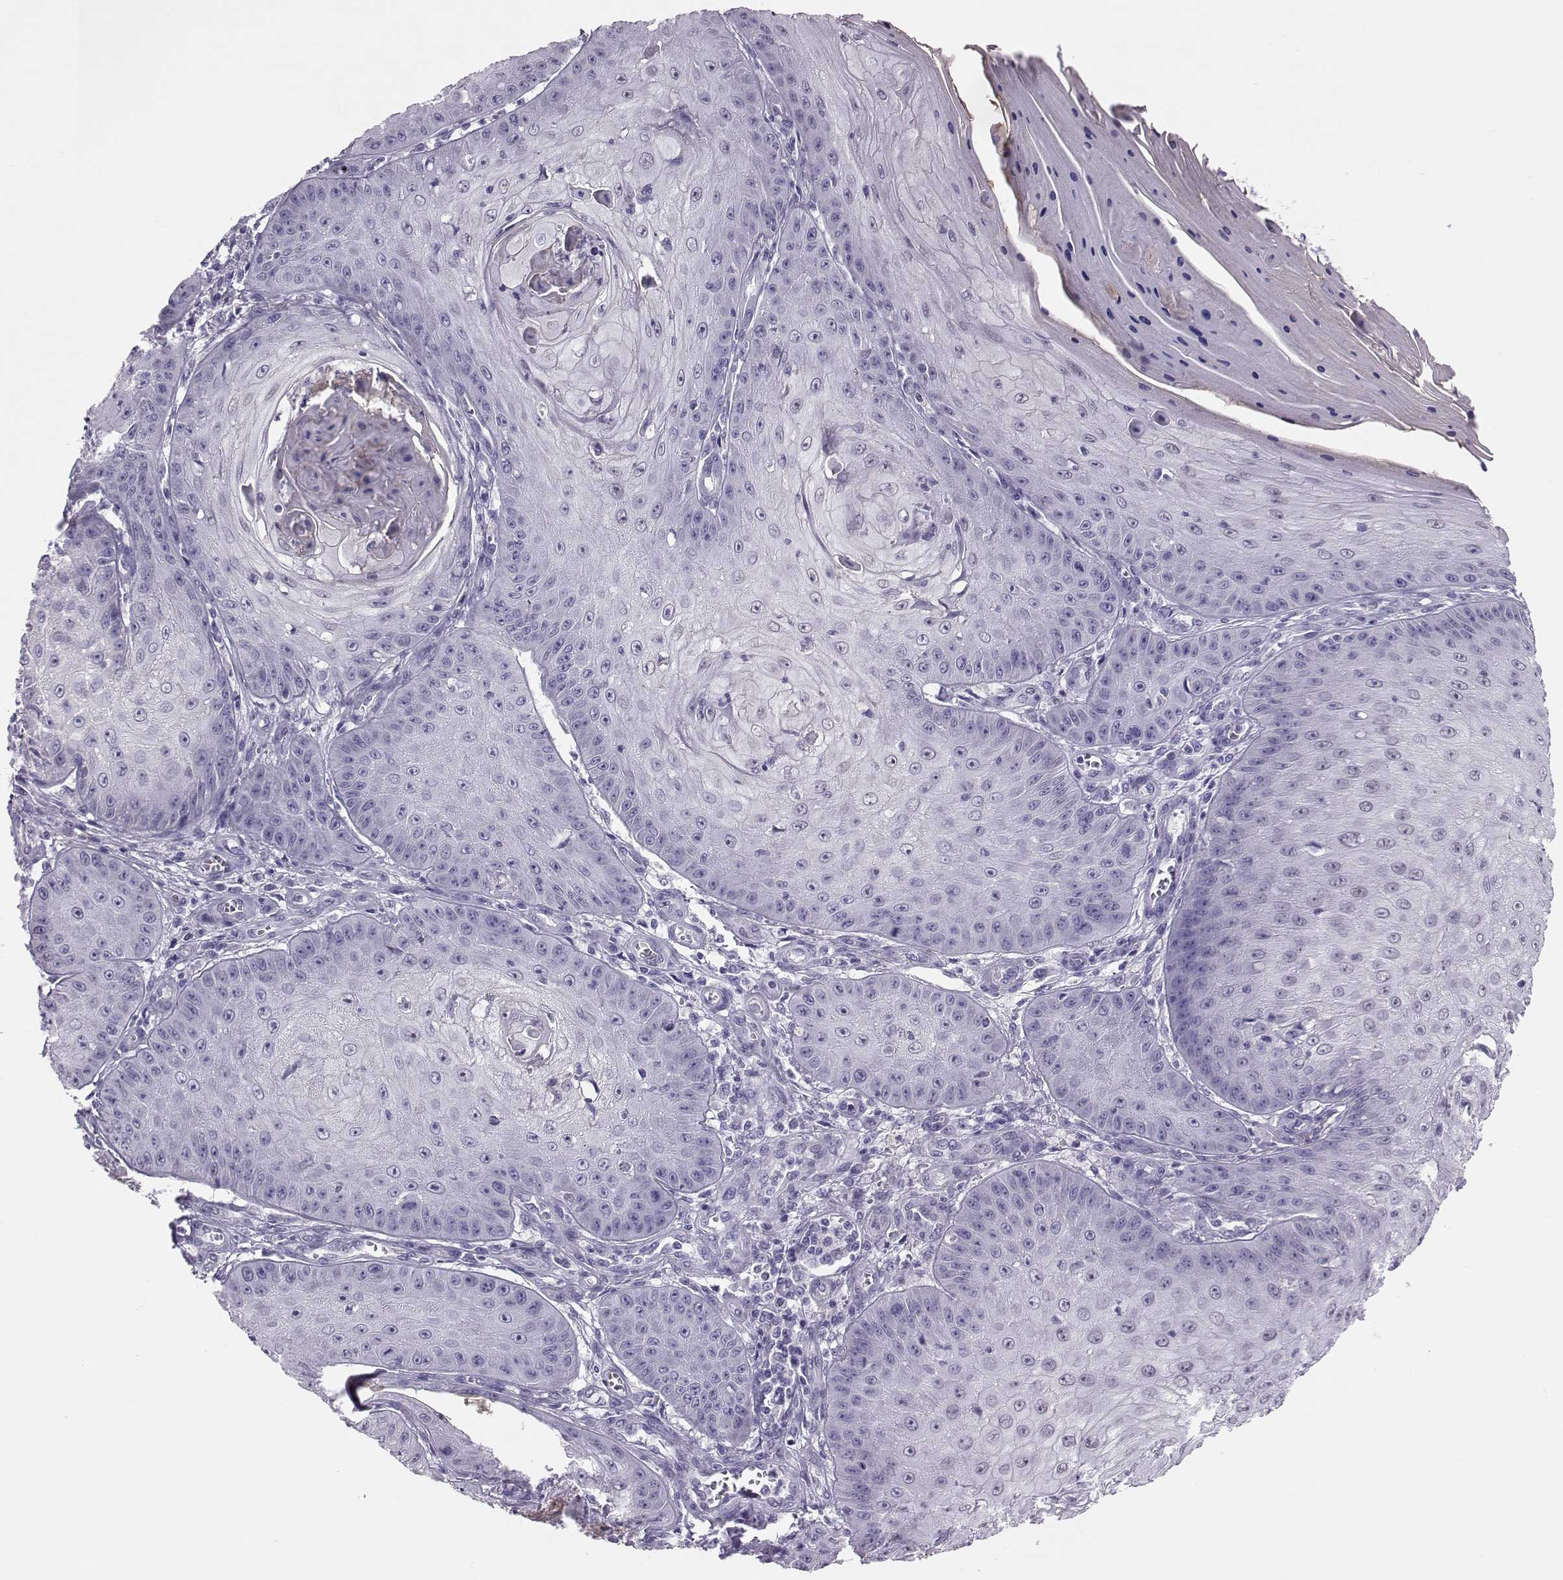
{"staining": {"intensity": "negative", "quantity": "none", "location": "none"}, "tissue": "skin cancer", "cell_type": "Tumor cells", "image_type": "cancer", "snomed": [{"axis": "morphology", "description": "Squamous cell carcinoma, NOS"}, {"axis": "topography", "description": "Skin"}], "caption": "IHC micrograph of human squamous cell carcinoma (skin) stained for a protein (brown), which demonstrates no positivity in tumor cells. (DAB IHC, high magnification).", "gene": "DNAAF1", "patient": {"sex": "male", "age": 70}}